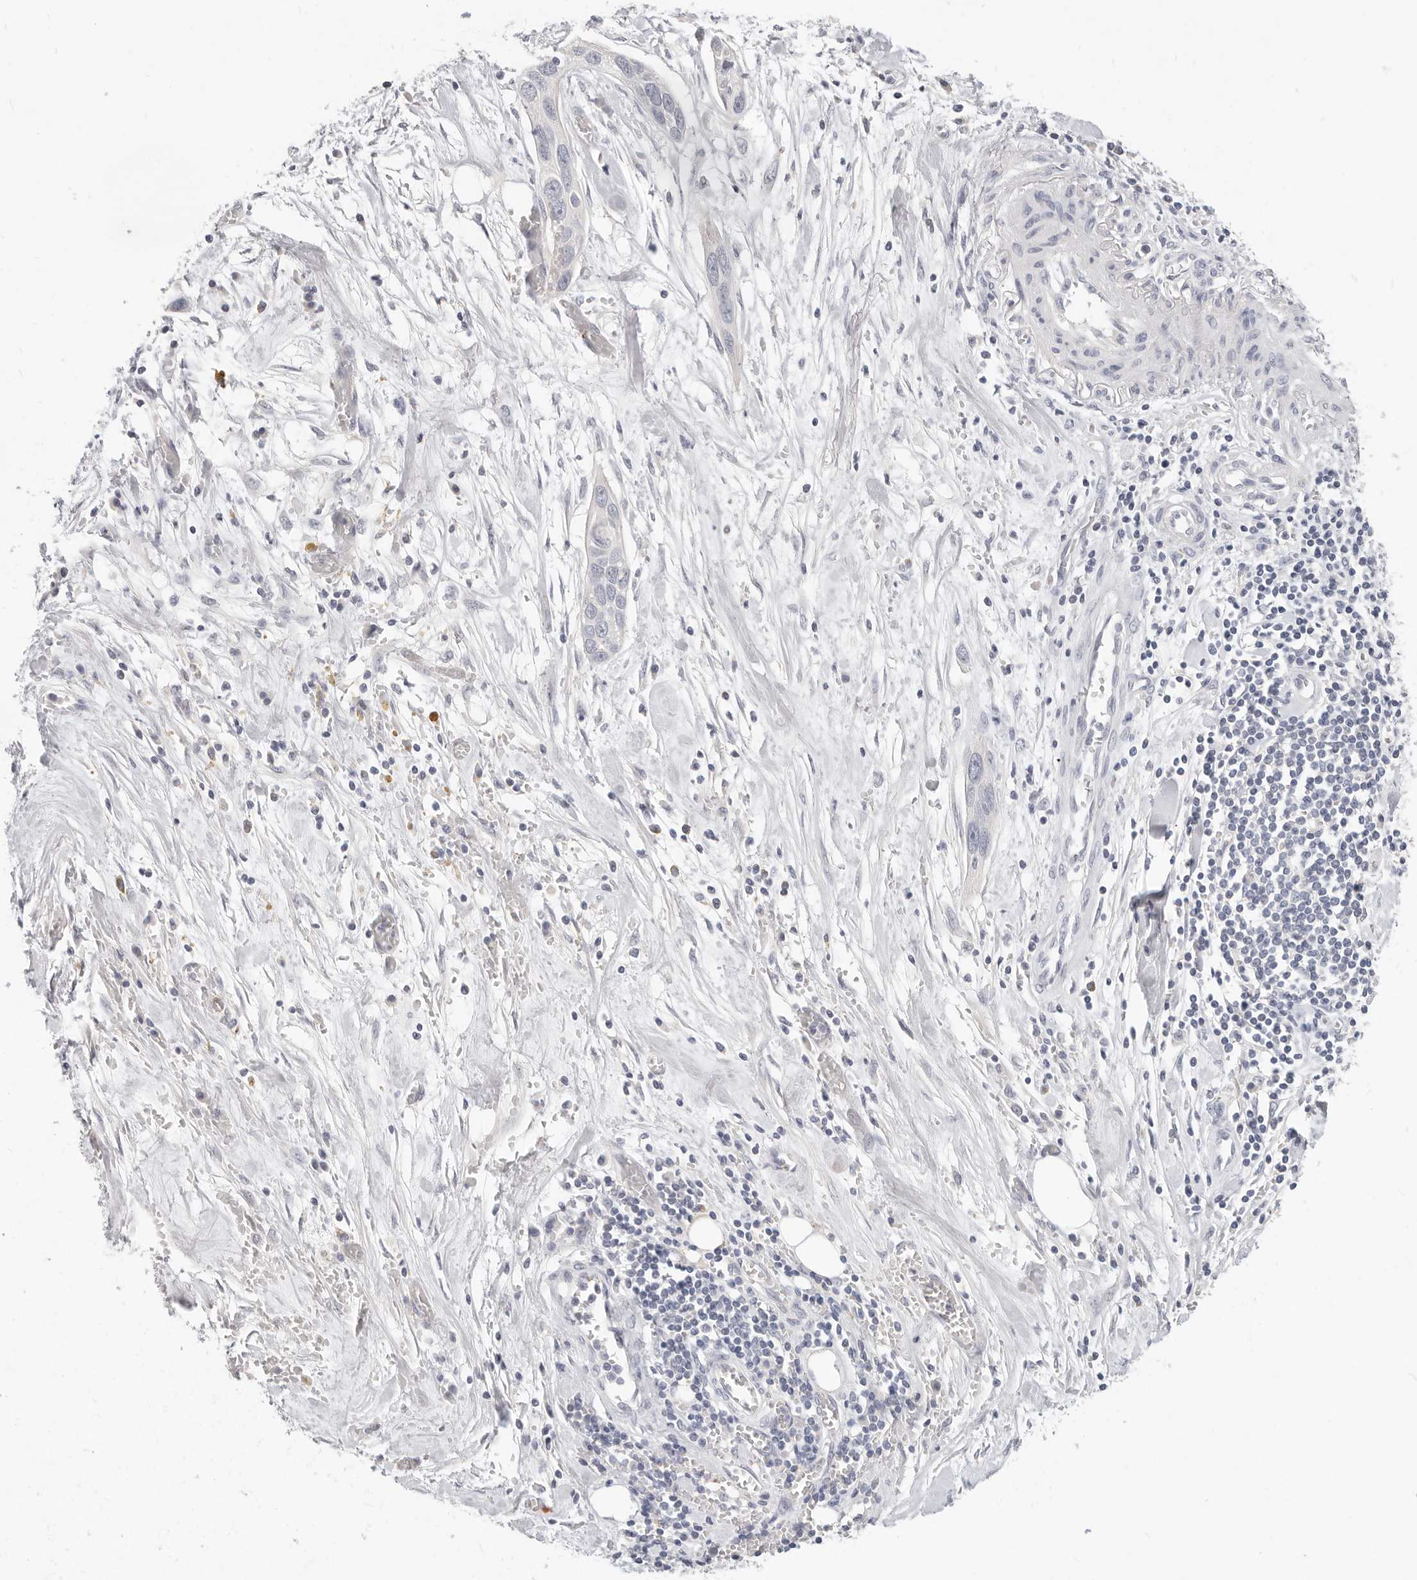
{"staining": {"intensity": "negative", "quantity": "none", "location": "none"}, "tissue": "pancreatic cancer", "cell_type": "Tumor cells", "image_type": "cancer", "snomed": [{"axis": "morphology", "description": "Adenocarcinoma, NOS"}, {"axis": "topography", "description": "Pancreas"}], "caption": "Tumor cells show no significant staining in pancreatic cancer (adenocarcinoma). (Stains: DAB (3,3'-diaminobenzidine) IHC with hematoxylin counter stain, Microscopy: brightfield microscopy at high magnification).", "gene": "TMEM63B", "patient": {"sex": "female", "age": 60}}